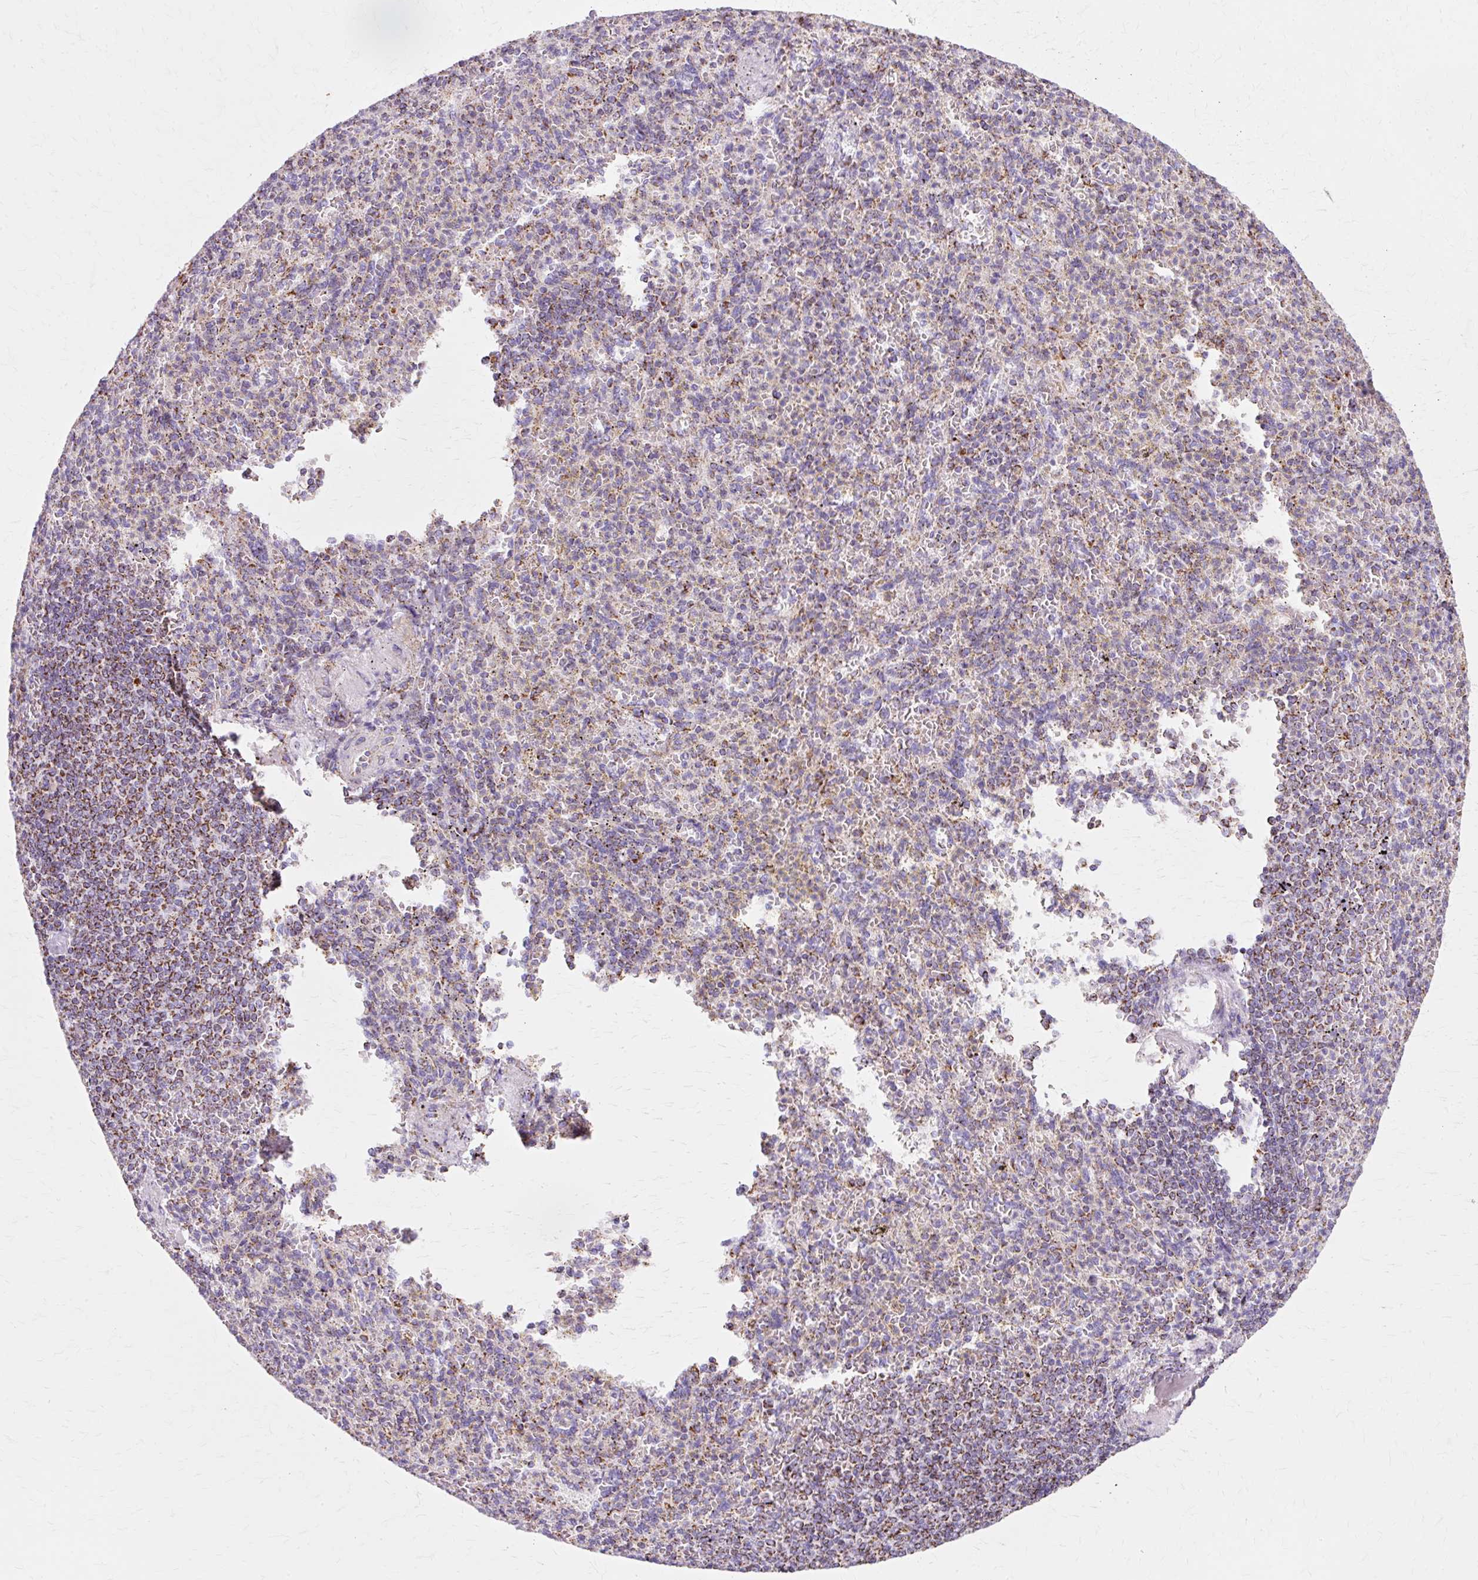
{"staining": {"intensity": "weak", "quantity": "<25%", "location": "cytoplasmic/membranous"}, "tissue": "spleen", "cell_type": "Cells in red pulp", "image_type": "normal", "snomed": [{"axis": "morphology", "description": "Normal tissue, NOS"}, {"axis": "topography", "description": "Spleen"}], "caption": "Immunohistochemical staining of unremarkable spleen displays no significant positivity in cells in red pulp.", "gene": "ATP5PO", "patient": {"sex": "female", "age": 74}}